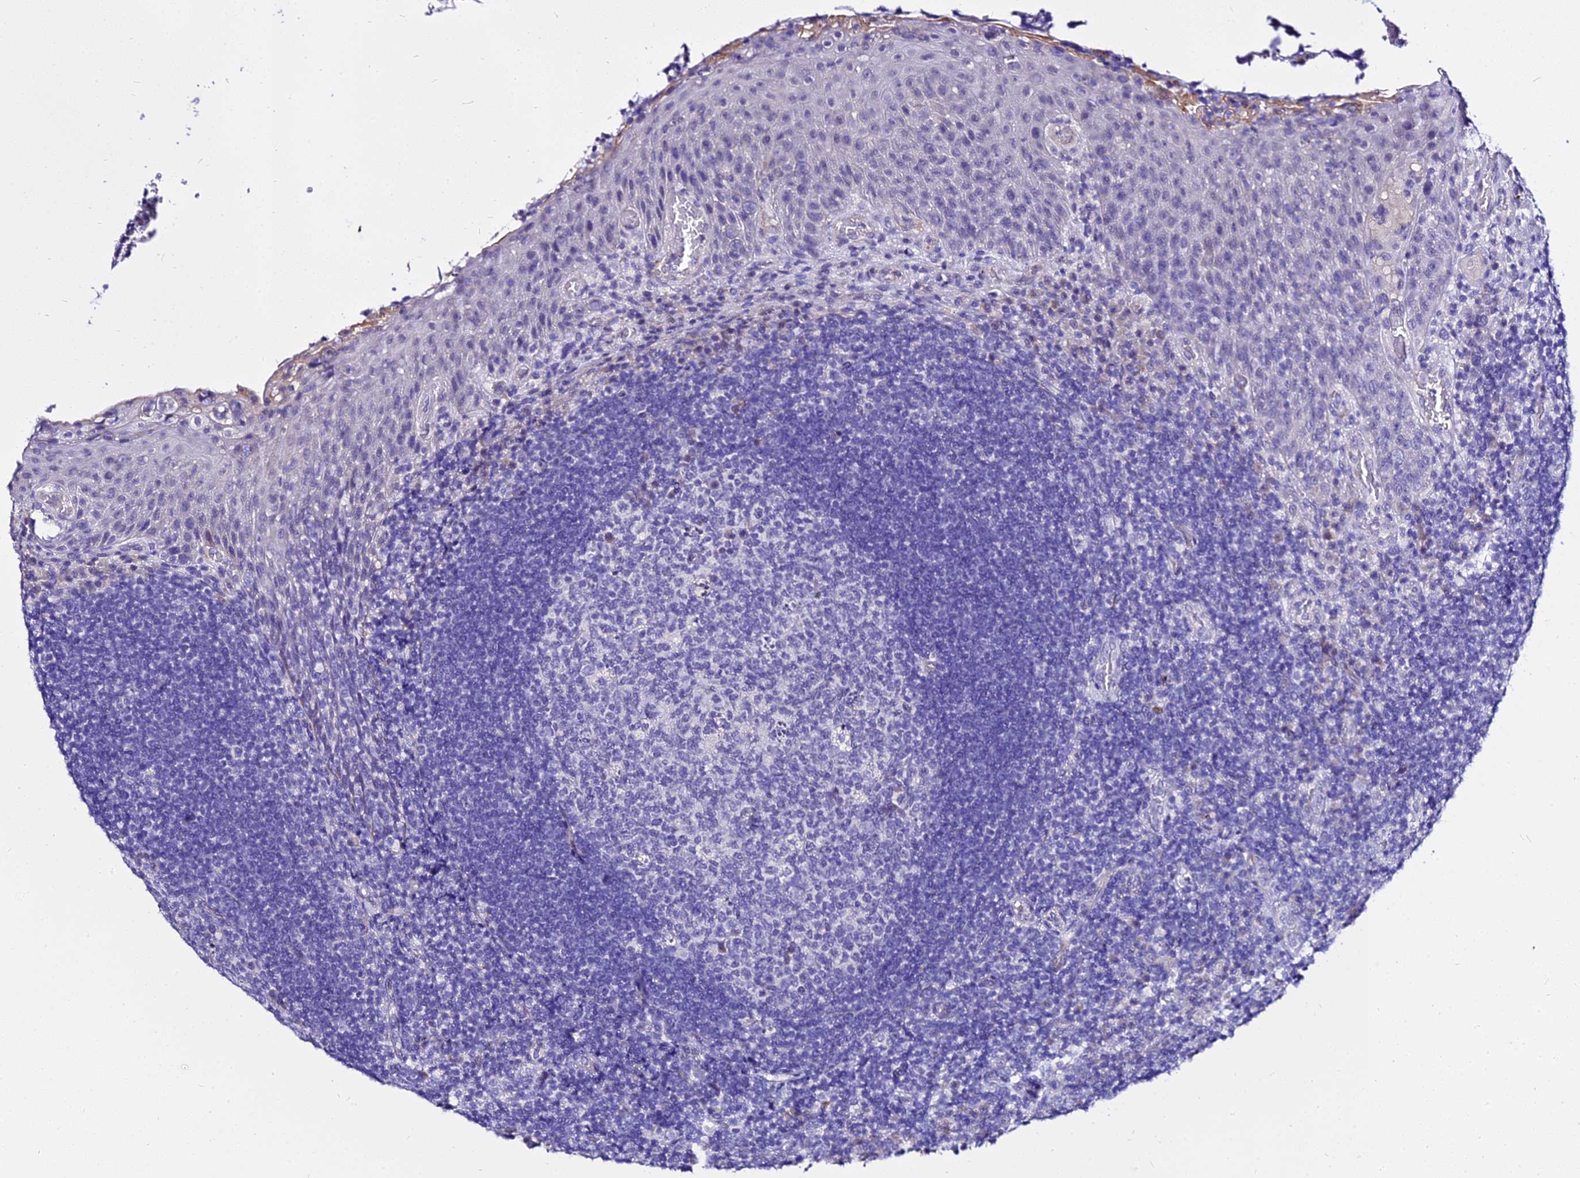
{"staining": {"intensity": "negative", "quantity": "none", "location": "none"}, "tissue": "tonsil", "cell_type": "Germinal center cells", "image_type": "normal", "snomed": [{"axis": "morphology", "description": "Normal tissue, NOS"}, {"axis": "topography", "description": "Tonsil"}], "caption": "IHC histopathology image of normal human tonsil stained for a protein (brown), which displays no expression in germinal center cells.", "gene": "DEFB106A", "patient": {"sex": "male", "age": 17}}